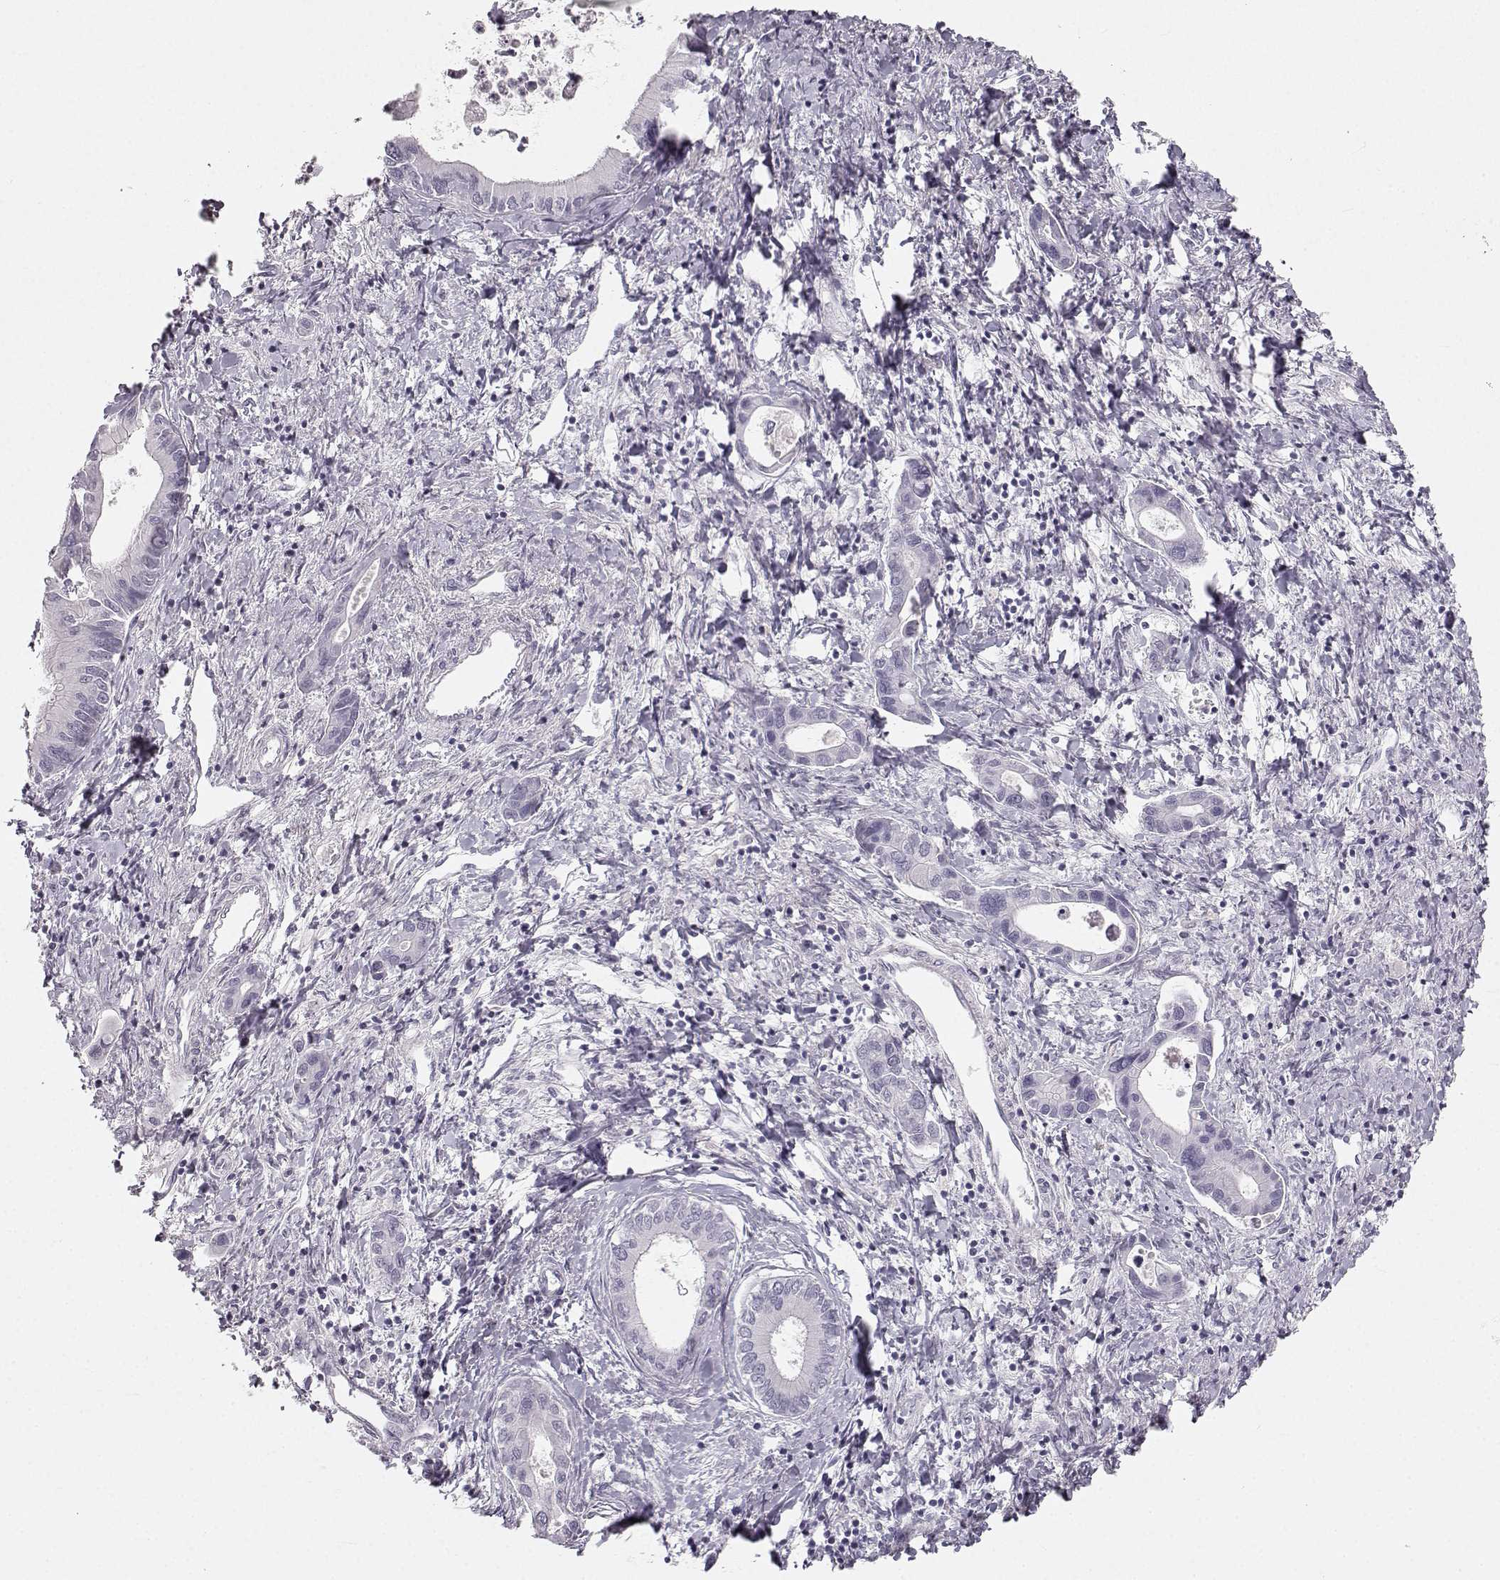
{"staining": {"intensity": "negative", "quantity": "none", "location": "none"}, "tissue": "liver cancer", "cell_type": "Tumor cells", "image_type": "cancer", "snomed": [{"axis": "morphology", "description": "Cholangiocarcinoma"}, {"axis": "topography", "description": "Liver"}], "caption": "Tumor cells are negative for protein expression in human liver cancer (cholangiocarcinoma).", "gene": "OIP5", "patient": {"sex": "male", "age": 66}}